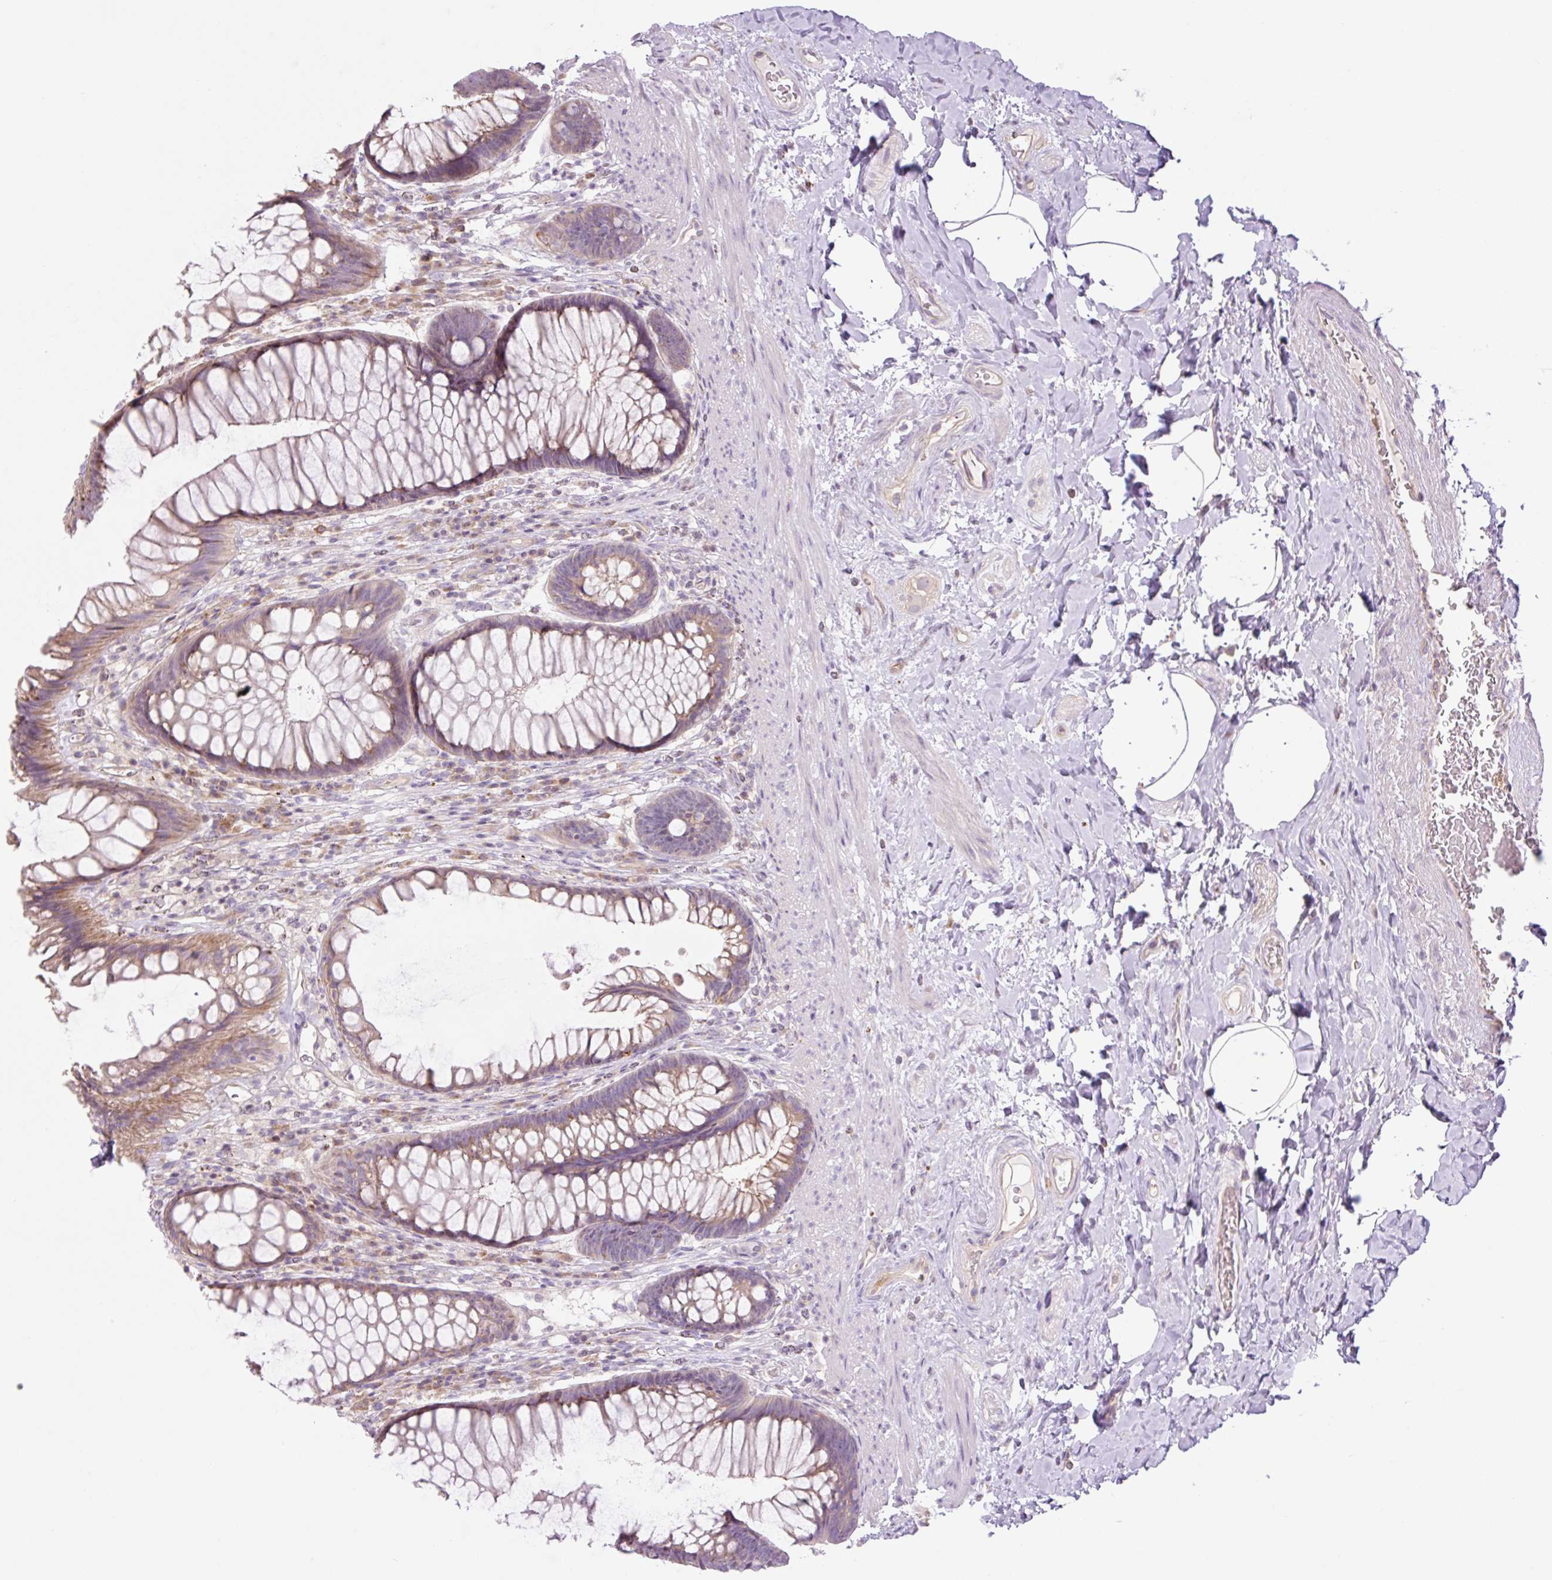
{"staining": {"intensity": "moderate", "quantity": "25%-75%", "location": "cytoplasmic/membranous"}, "tissue": "rectum", "cell_type": "Glandular cells", "image_type": "normal", "snomed": [{"axis": "morphology", "description": "Normal tissue, NOS"}, {"axis": "topography", "description": "Rectum"}], "caption": "An IHC image of benign tissue is shown. Protein staining in brown highlights moderate cytoplasmic/membranous positivity in rectum within glandular cells.", "gene": "GRID2", "patient": {"sex": "male", "age": 53}}